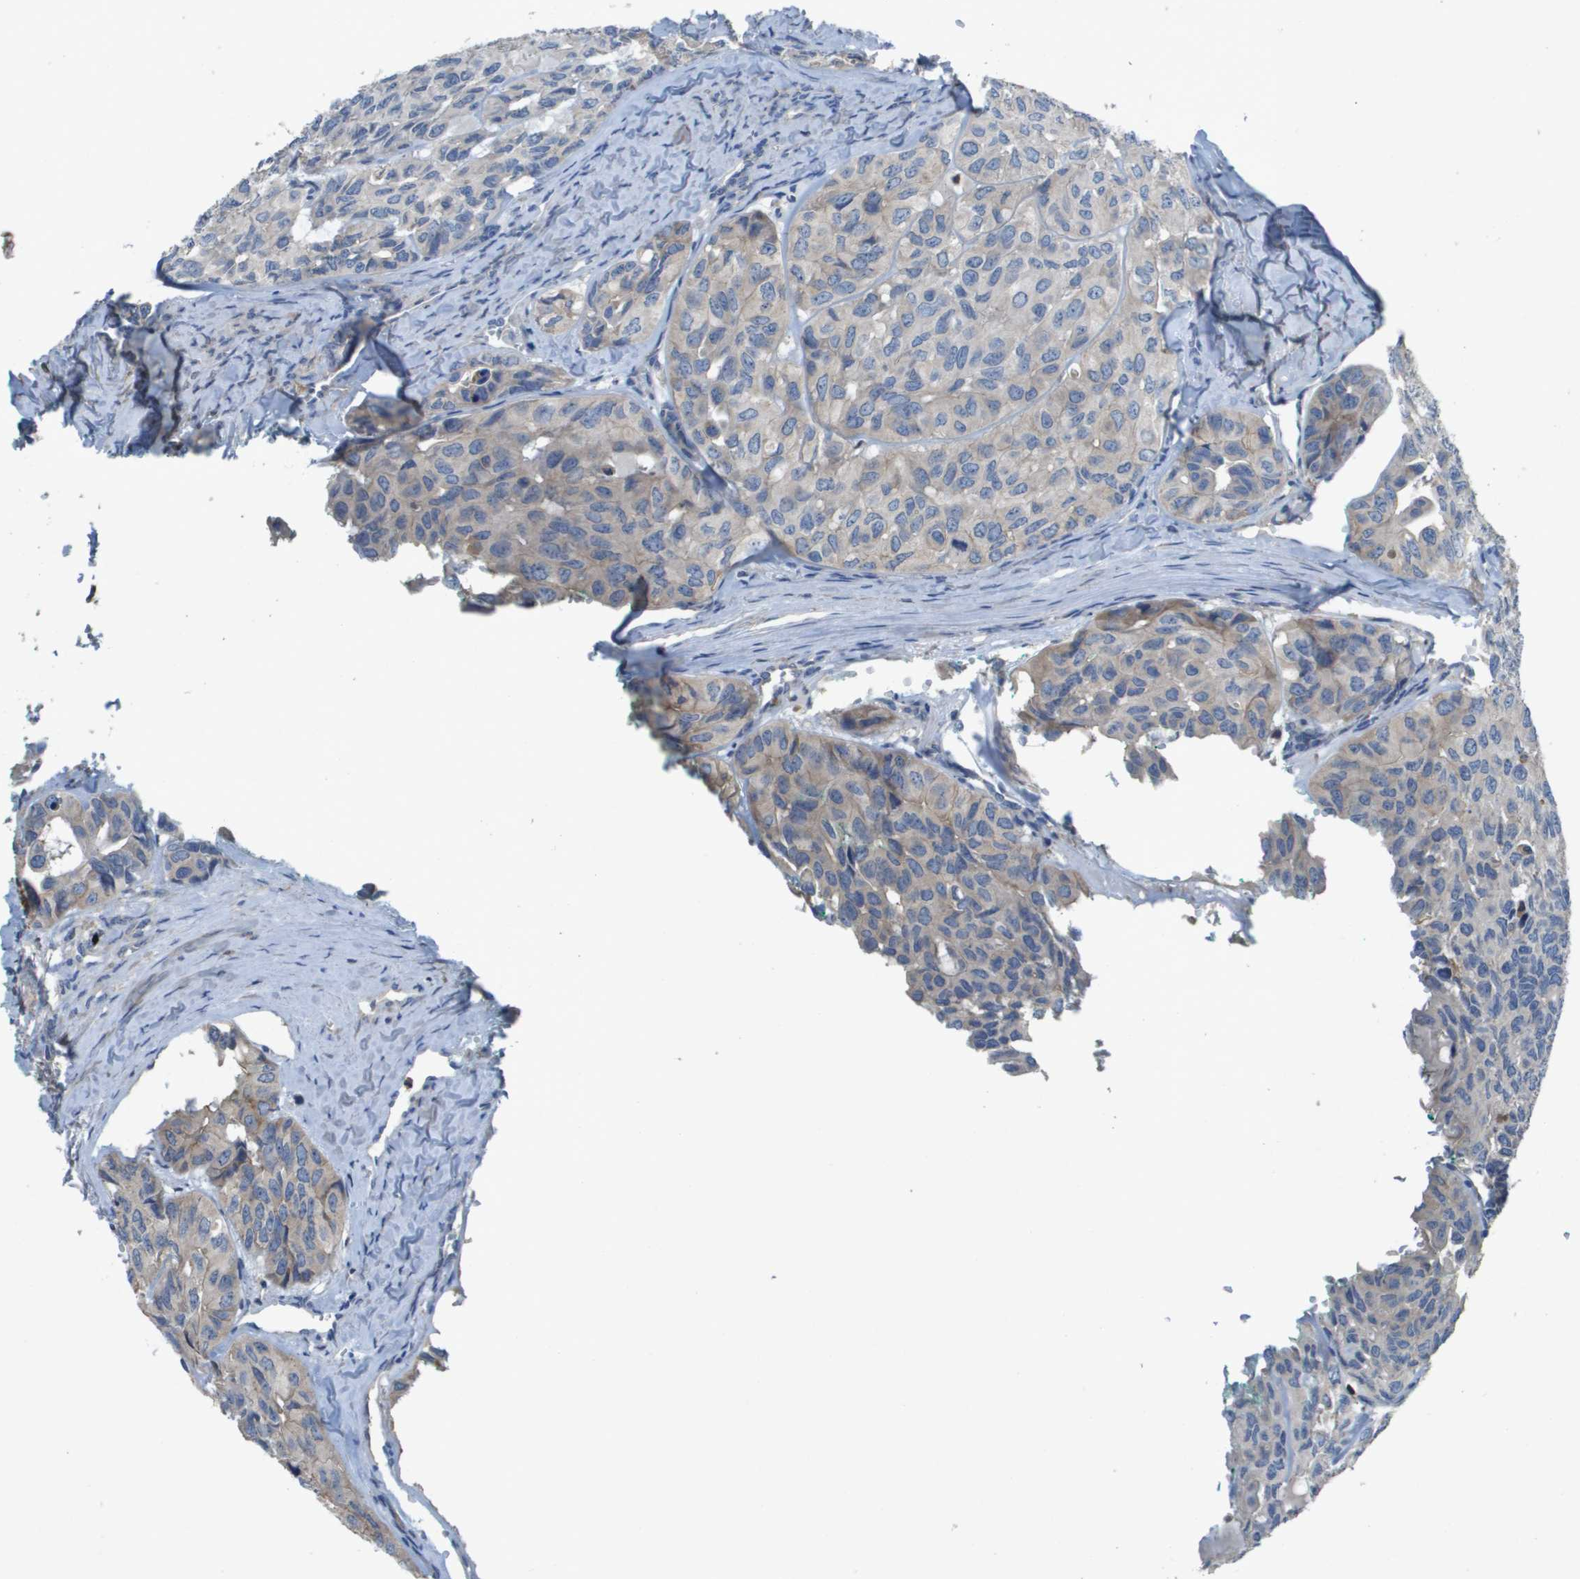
{"staining": {"intensity": "negative", "quantity": "none", "location": "none"}, "tissue": "head and neck cancer", "cell_type": "Tumor cells", "image_type": "cancer", "snomed": [{"axis": "morphology", "description": "Adenocarcinoma, NOS"}, {"axis": "topography", "description": "Salivary gland, NOS"}, {"axis": "topography", "description": "Head-Neck"}], "caption": "Immunohistochemical staining of head and neck adenocarcinoma demonstrates no significant expression in tumor cells.", "gene": "CLCA4", "patient": {"sex": "female", "age": 76}}